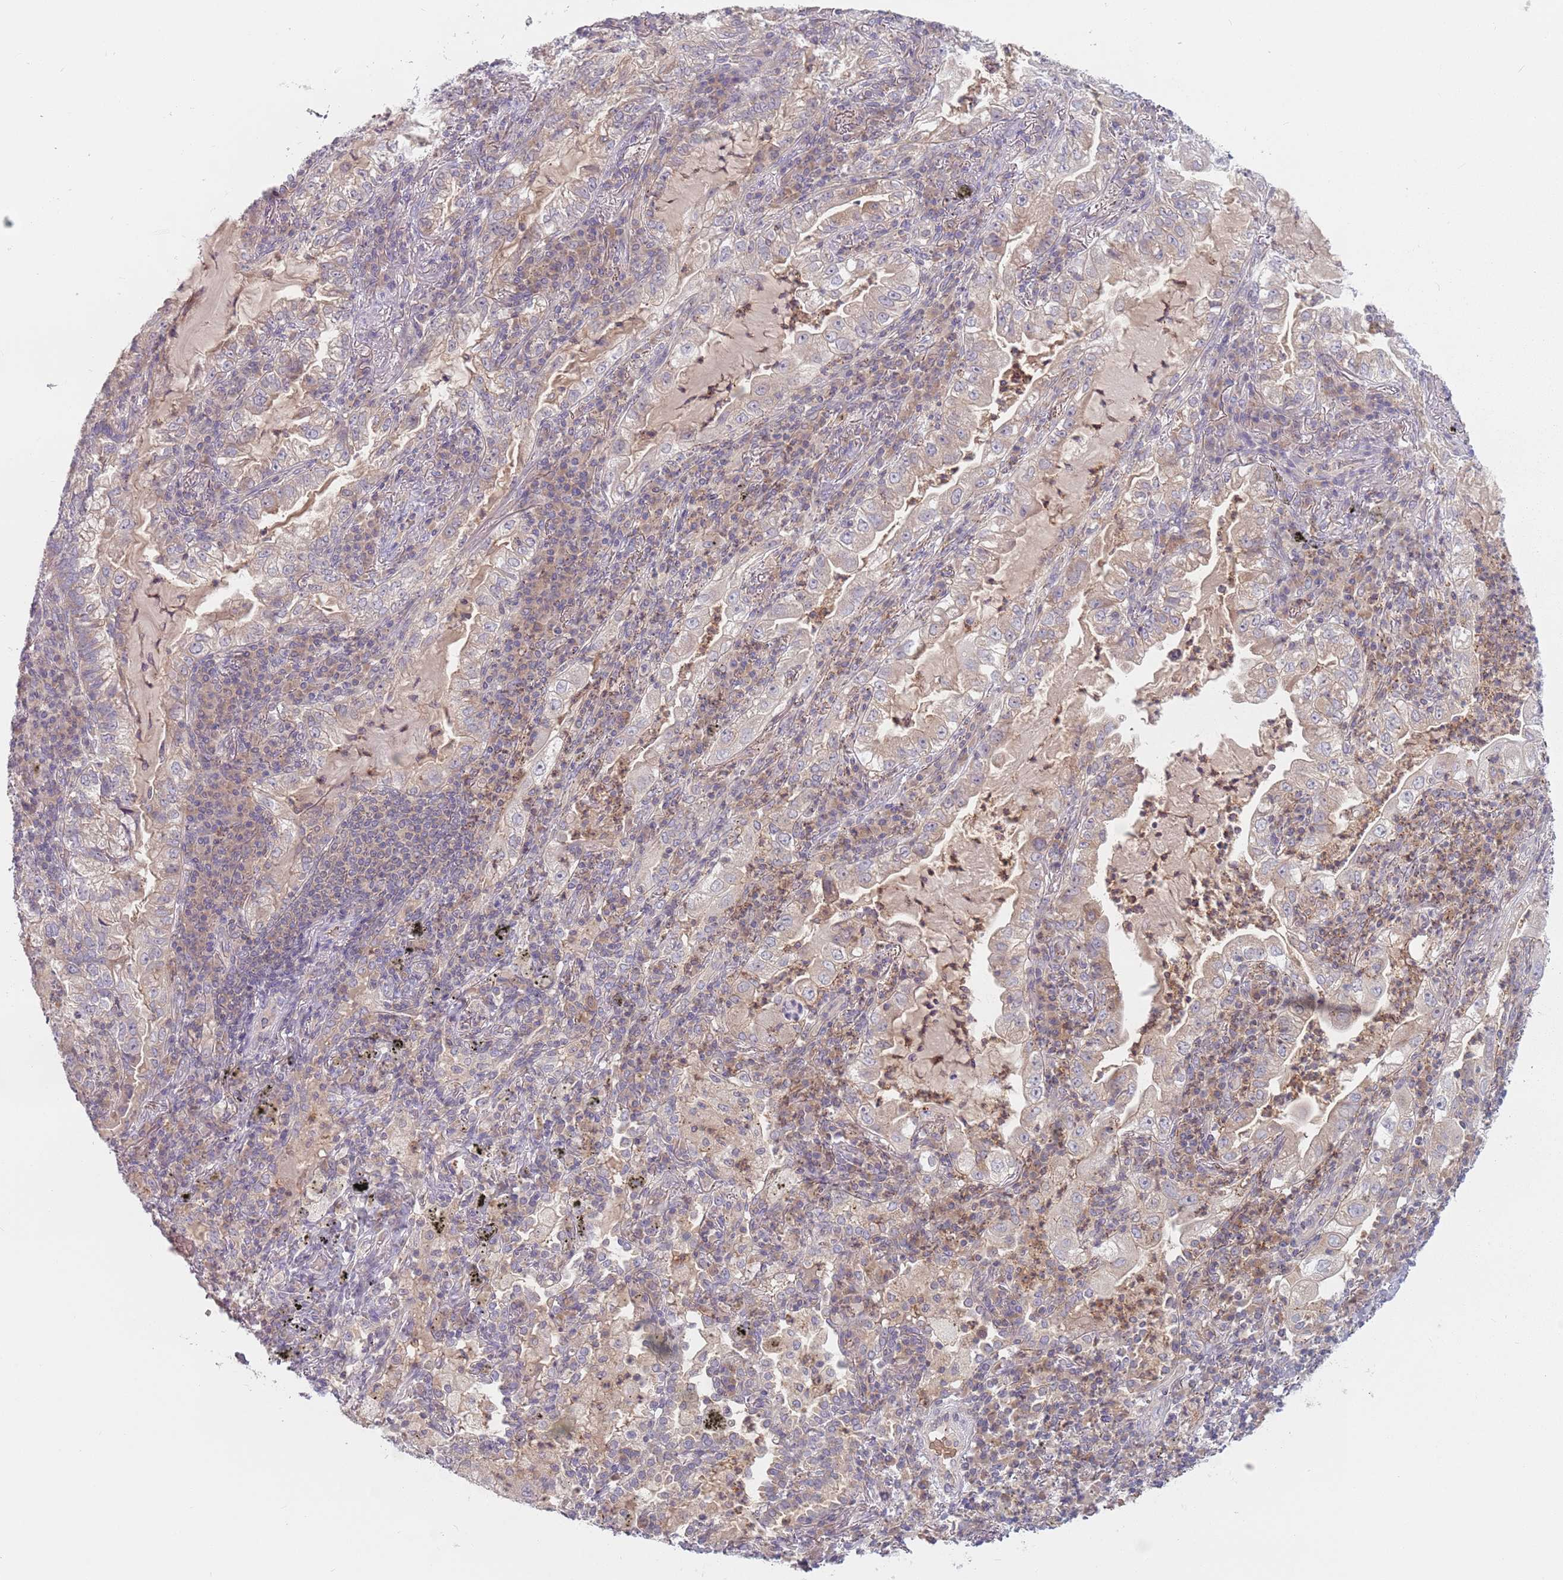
{"staining": {"intensity": "weak", "quantity": "<25%", "location": "cytoplasmic/membranous"}, "tissue": "lung cancer", "cell_type": "Tumor cells", "image_type": "cancer", "snomed": [{"axis": "morphology", "description": "Adenocarcinoma, NOS"}, {"axis": "topography", "description": "Lung"}], "caption": "Immunohistochemistry photomicrograph of neoplastic tissue: human adenocarcinoma (lung) stained with DAB demonstrates no significant protein positivity in tumor cells.", "gene": "ASB13", "patient": {"sex": "female", "age": 73}}